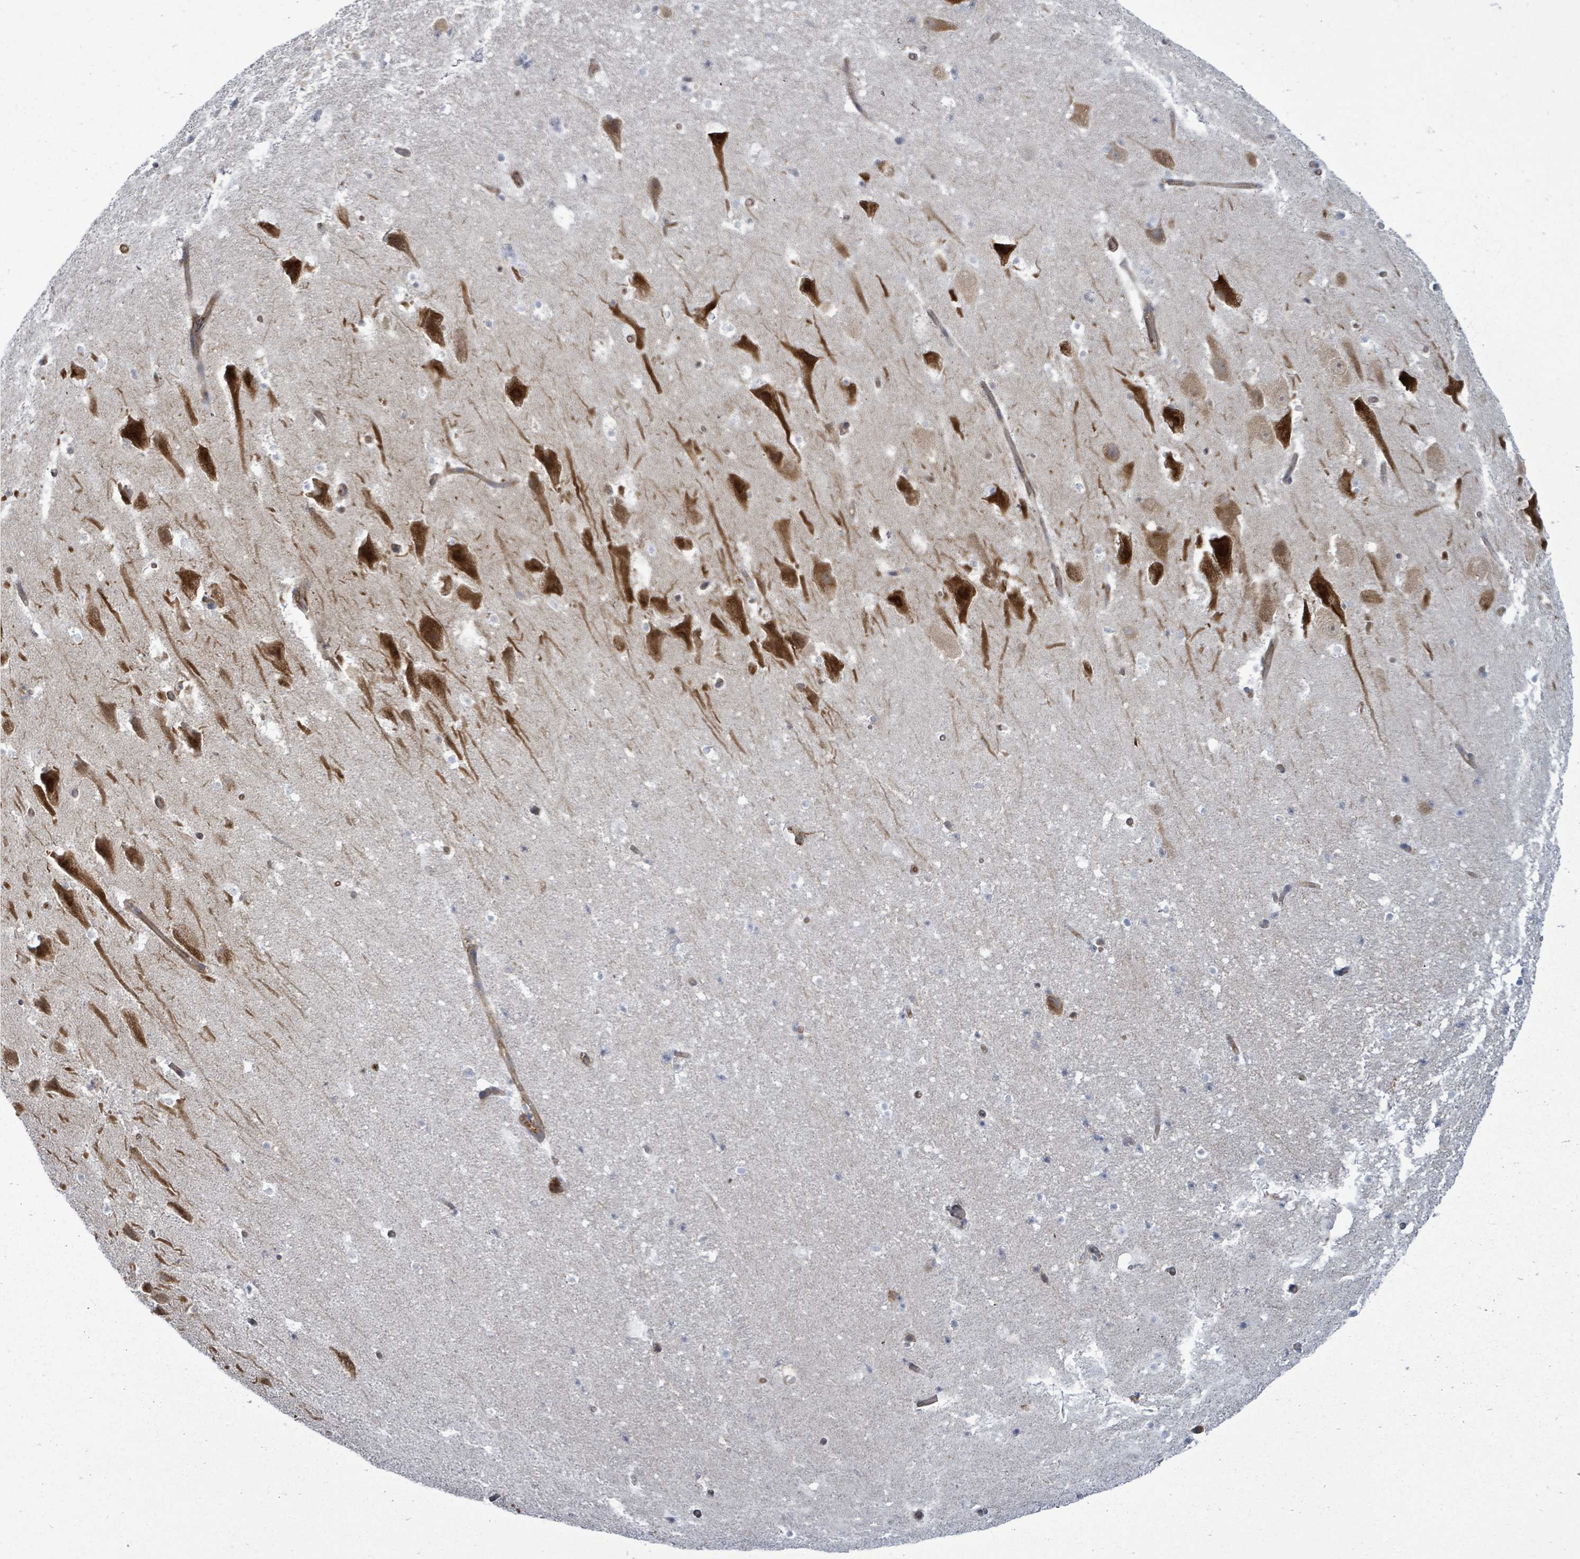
{"staining": {"intensity": "moderate", "quantity": "25%-75%", "location": "cytoplasmic/membranous"}, "tissue": "hippocampus", "cell_type": "Glial cells", "image_type": "normal", "snomed": [{"axis": "morphology", "description": "Normal tissue, NOS"}, {"axis": "topography", "description": "Hippocampus"}], "caption": "Protein staining demonstrates moderate cytoplasmic/membranous expression in approximately 25%-75% of glial cells in benign hippocampus.", "gene": "EIF3CL", "patient": {"sex": "male", "age": 37}}